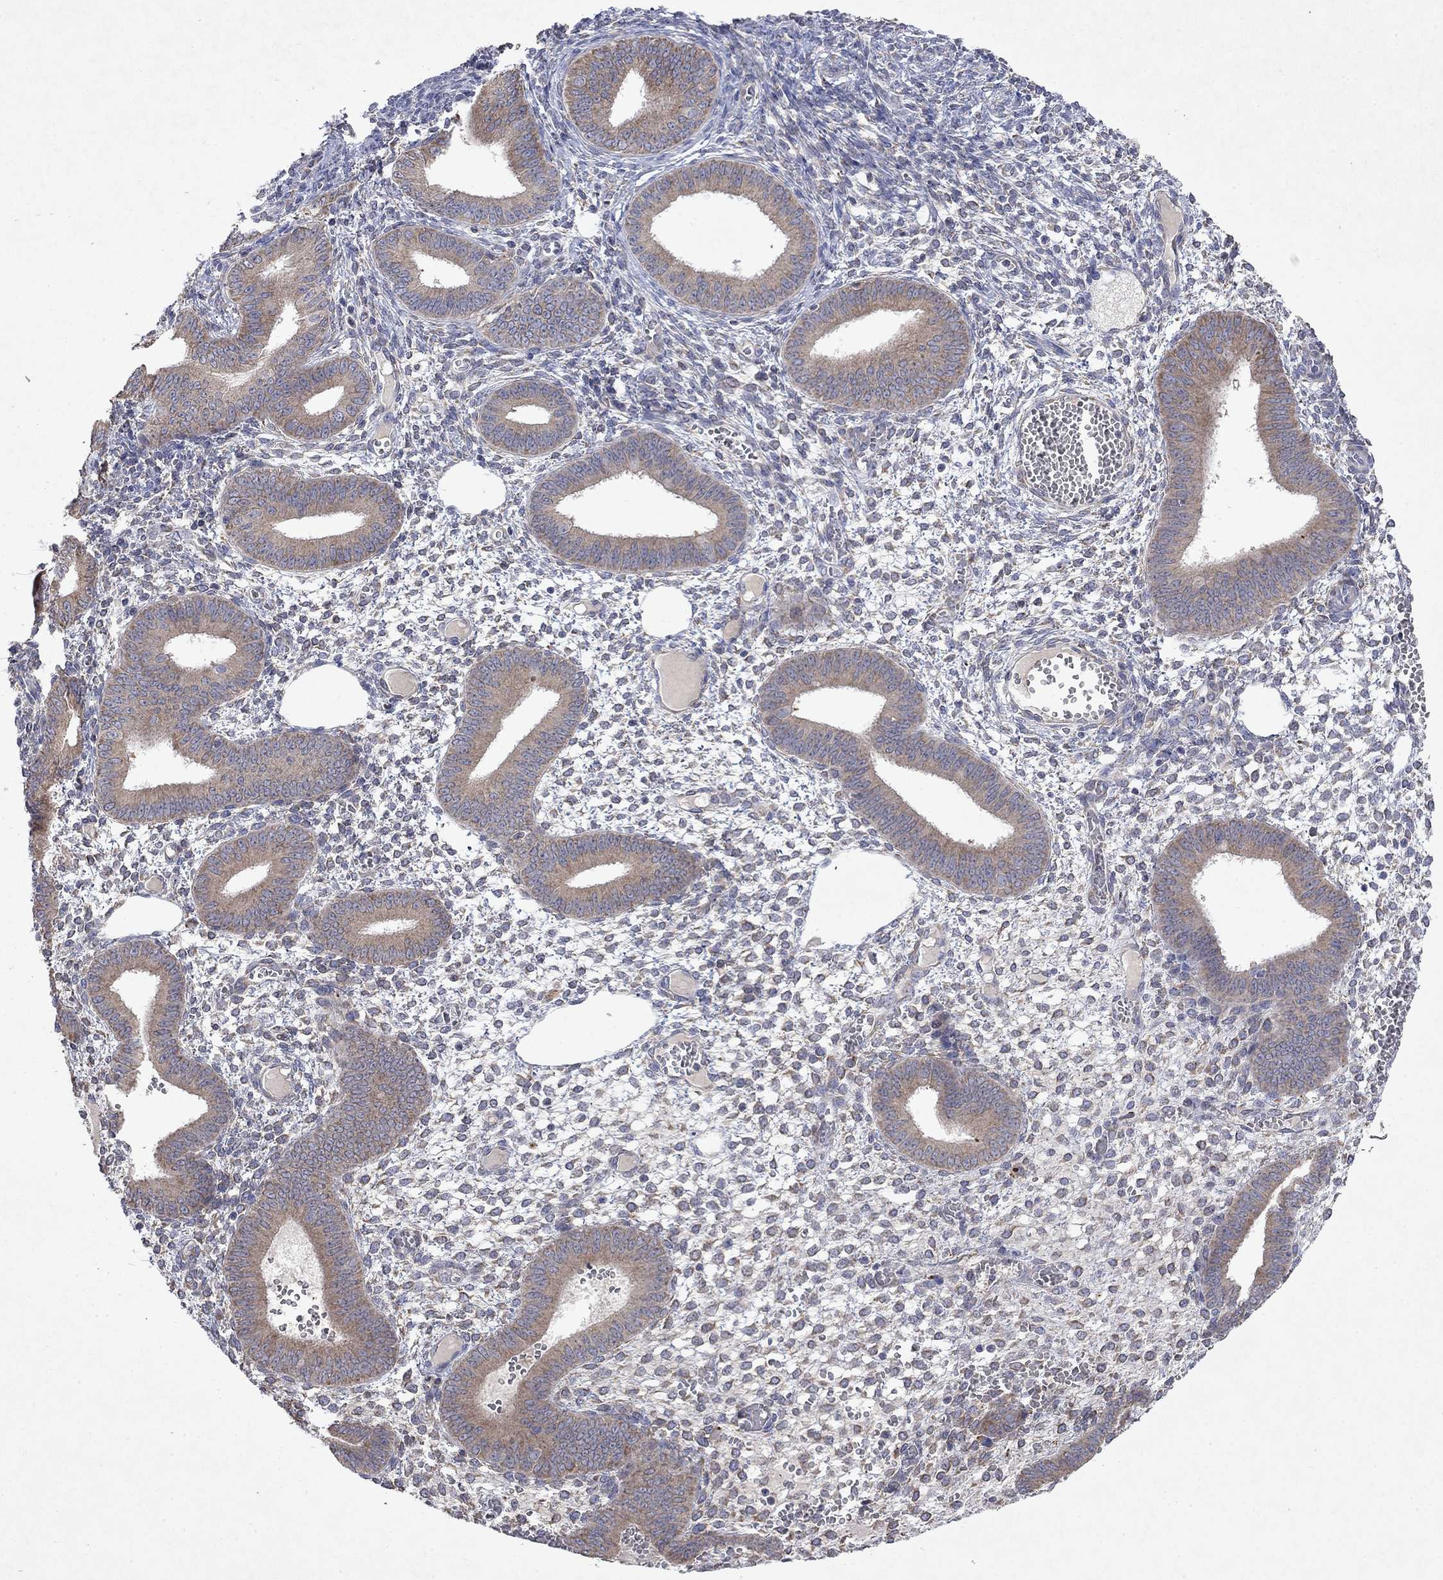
{"staining": {"intensity": "negative", "quantity": "none", "location": "none"}, "tissue": "endometrium", "cell_type": "Cells in endometrial stroma", "image_type": "normal", "snomed": [{"axis": "morphology", "description": "Normal tissue, NOS"}, {"axis": "topography", "description": "Endometrium"}], "caption": "A histopathology image of endometrium stained for a protein reveals no brown staining in cells in endometrial stroma. (Stains: DAB IHC with hematoxylin counter stain, Microscopy: brightfield microscopy at high magnification).", "gene": "TMEM97", "patient": {"sex": "female", "age": 42}}